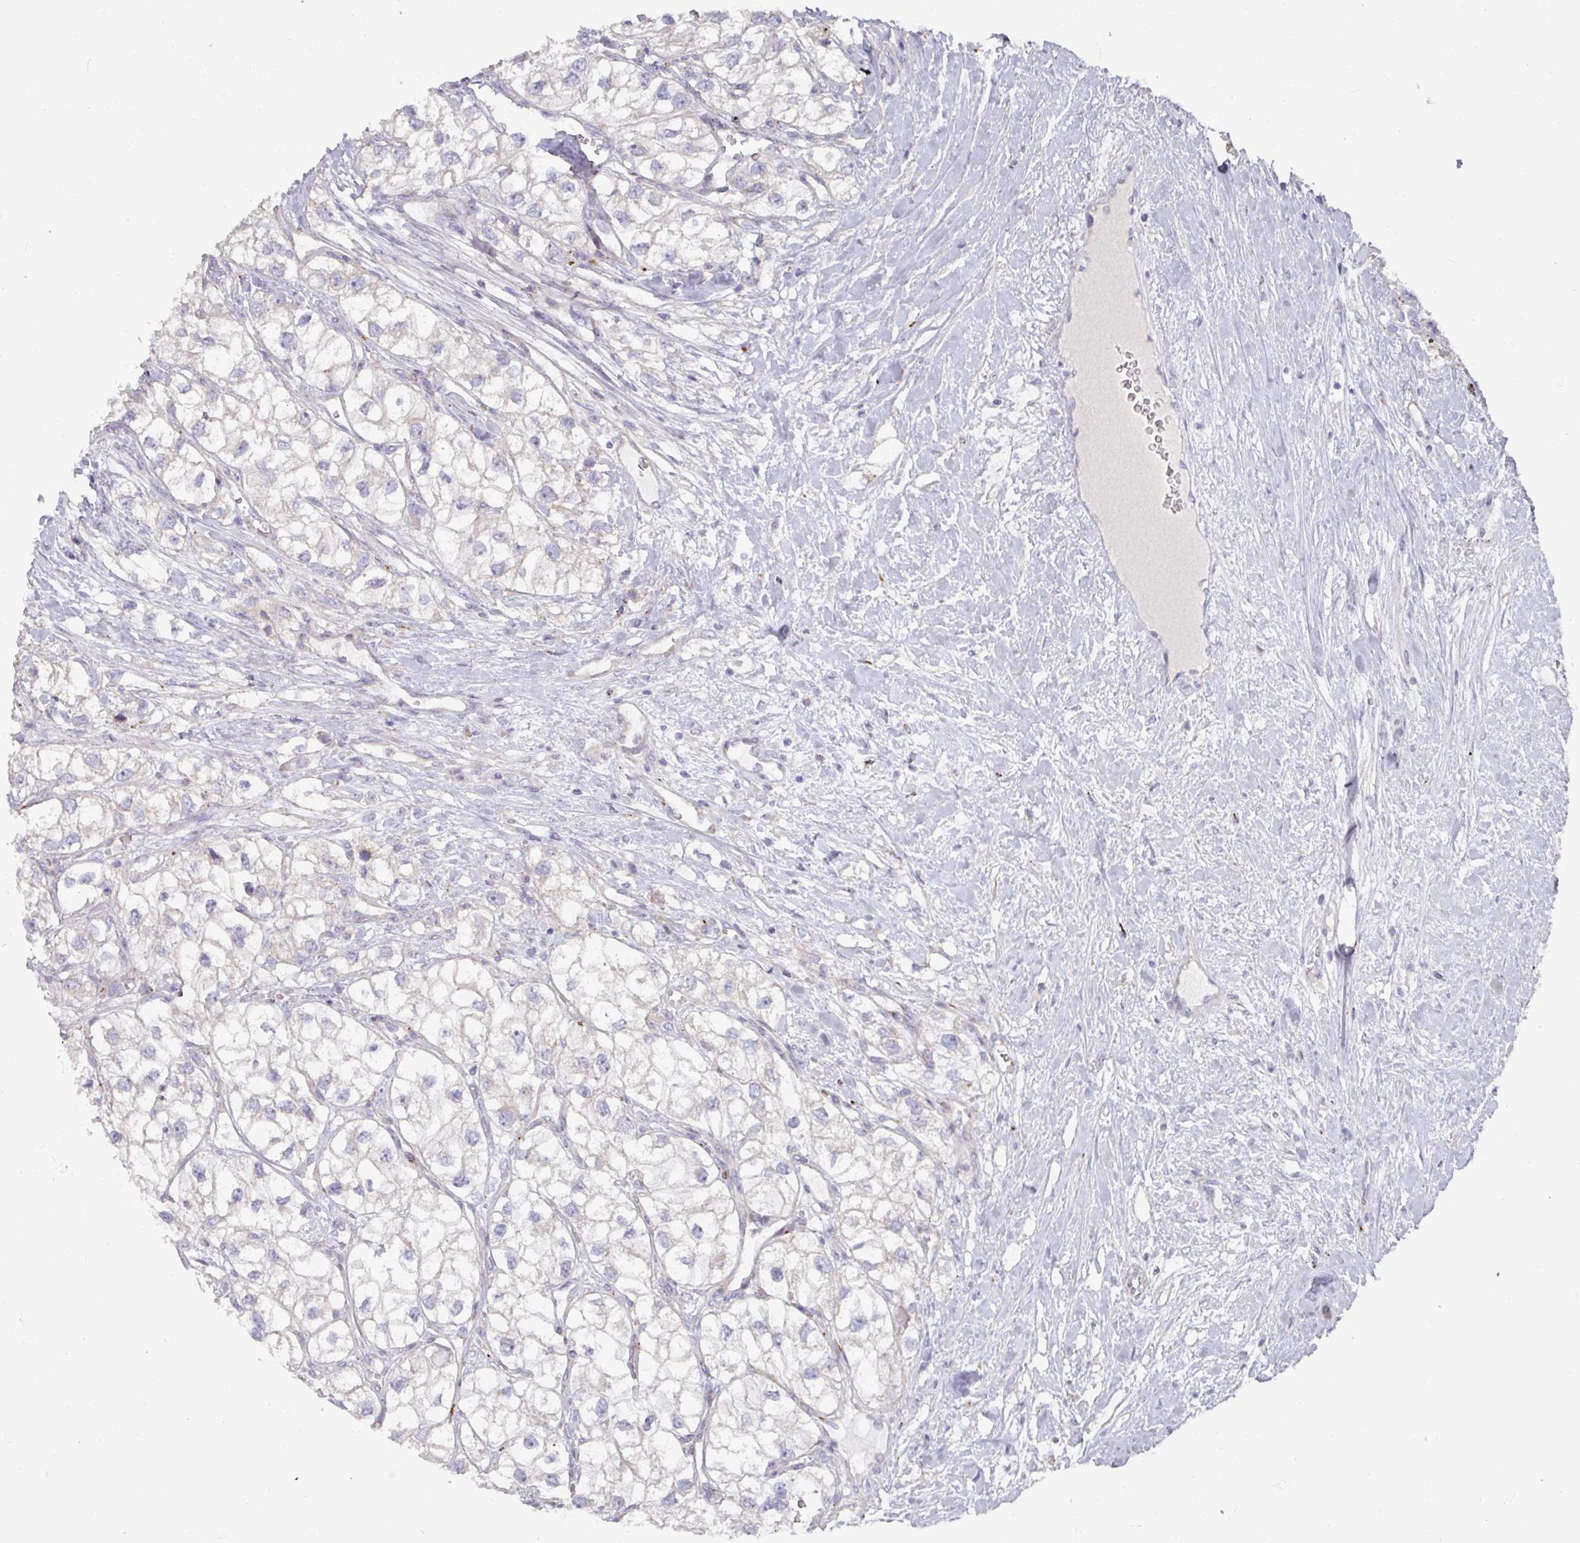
{"staining": {"intensity": "negative", "quantity": "none", "location": "none"}, "tissue": "renal cancer", "cell_type": "Tumor cells", "image_type": "cancer", "snomed": [{"axis": "morphology", "description": "Adenocarcinoma, NOS"}, {"axis": "topography", "description": "Kidney"}], "caption": "A high-resolution histopathology image shows IHC staining of renal adenocarcinoma, which exhibits no significant positivity in tumor cells.", "gene": "NT5C1A", "patient": {"sex": "male", "age": 59}}